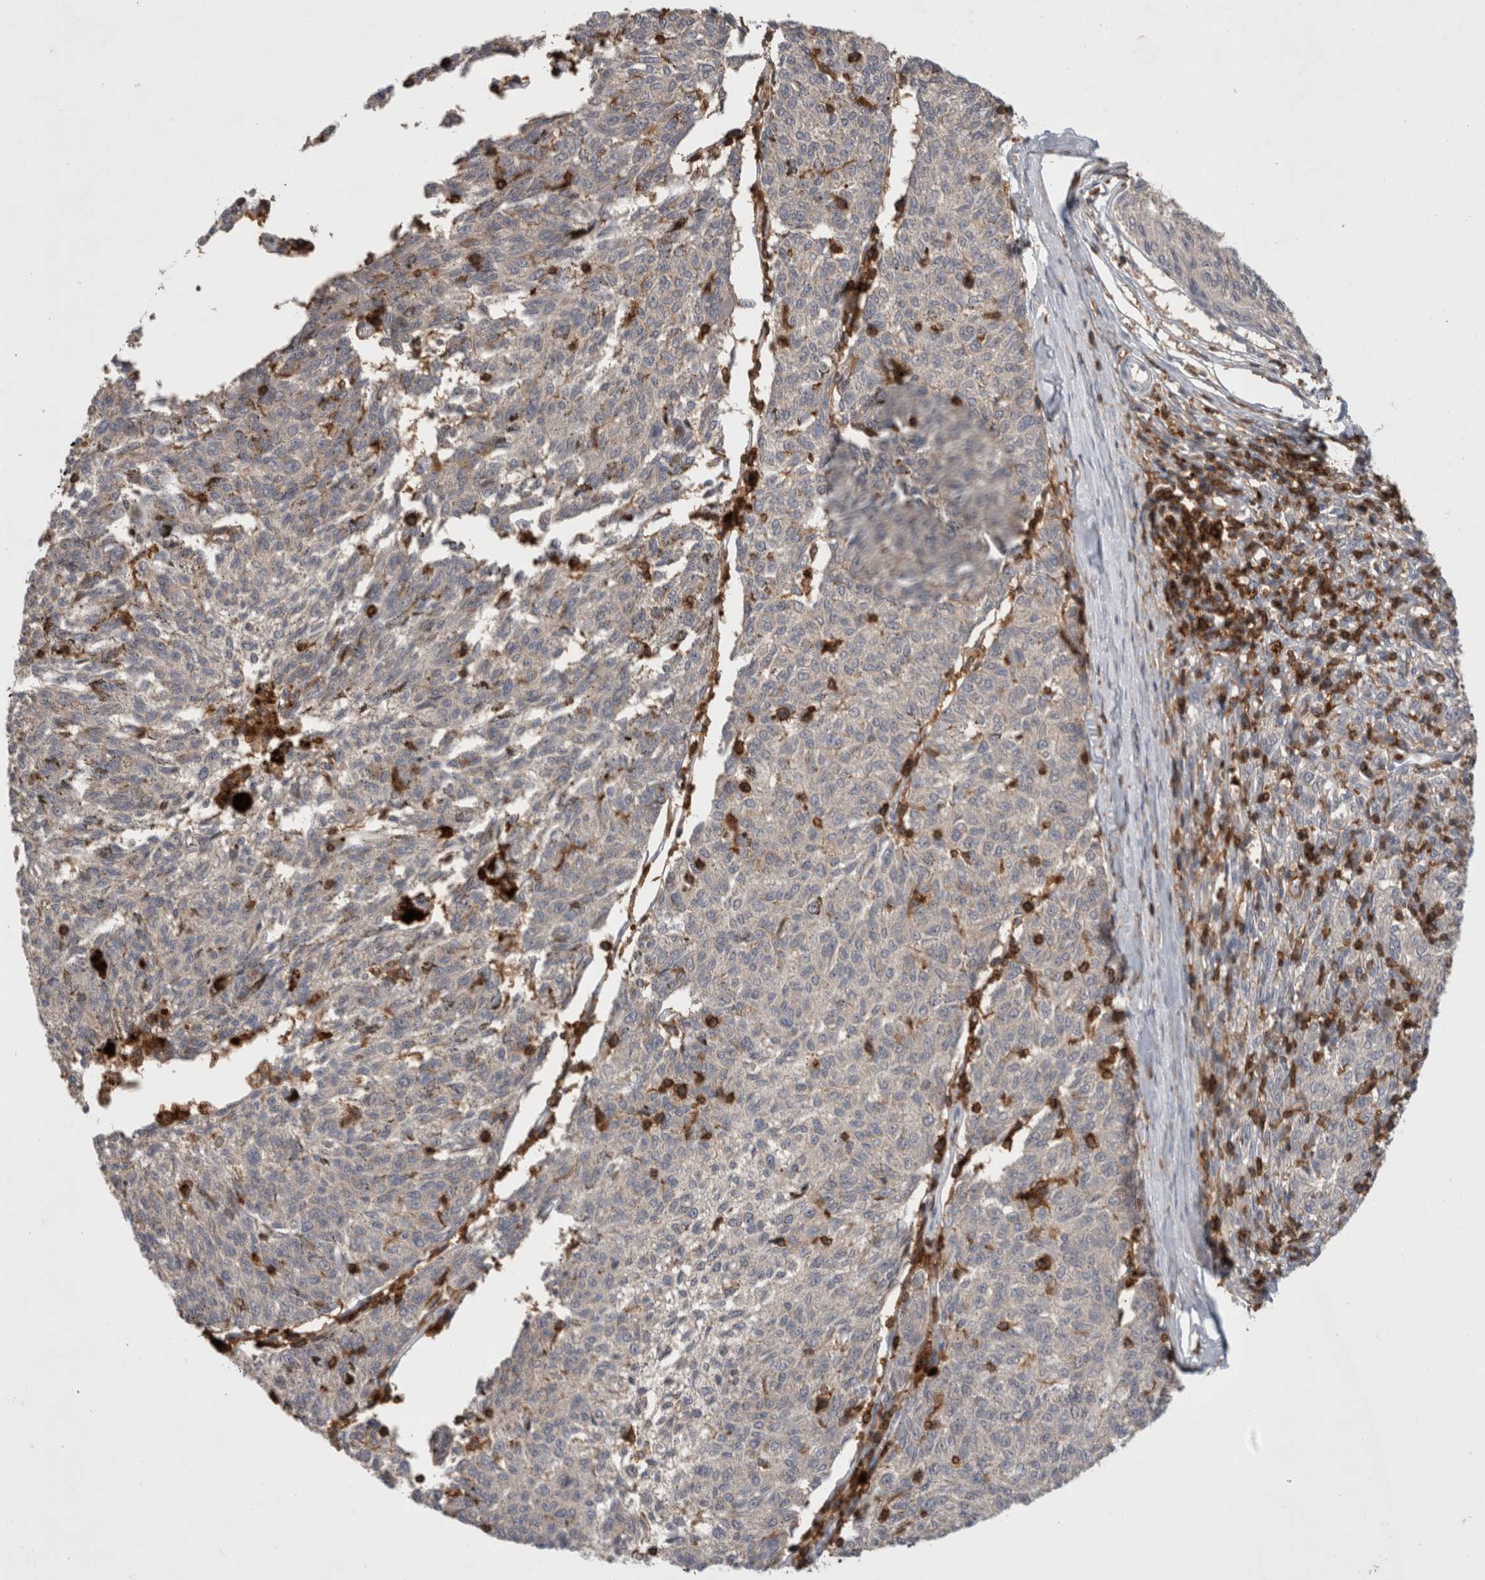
{"staining": {"intensity": "negative", "quantity": "none", "location": "none"}, "tissue": "melanoma", "cell_type": "Tumor cells", "image_type": "cancer", "snomed": [{"axis": "morphology", "description": "Malignant melanoma, NOS"}, {"axis": "topography", "description": "Skin"}], "caption": "DAB (3,3'-diaminobenzidine) immunohistochemical staining of human malignant melanoma exhibits no significant expression in tumor cells.", "gene": "GFRA2", "patient": {"sex": "female", "age": 72}}